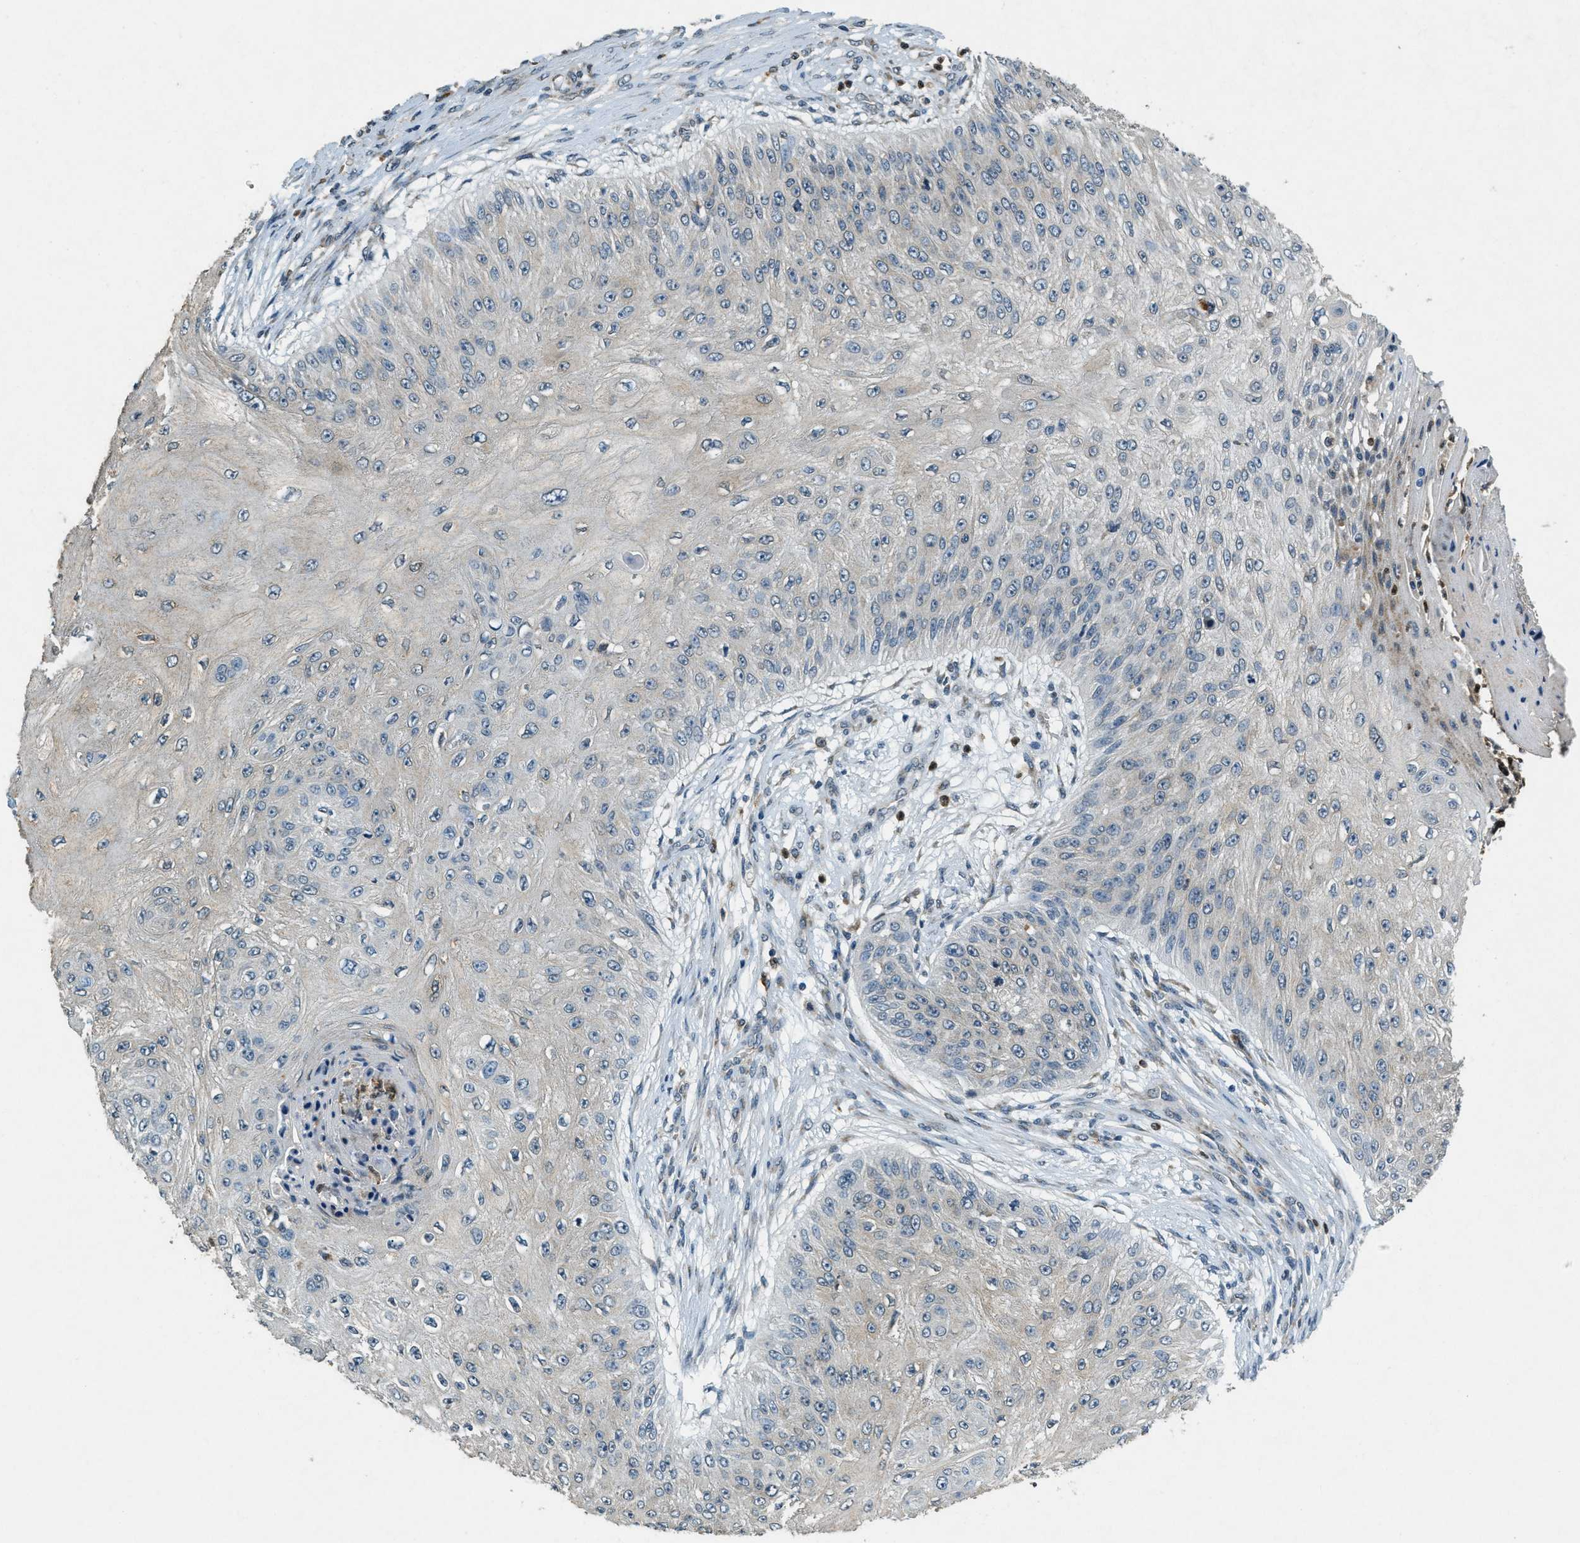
{"staining": {"intensity": "negative", "quantity": "none", "location": "none"}, "tissue": "skin cancer", "cell_type": "Tumor cells", "image_type": "cancer", "snomed": [{"axis": "morphology", "description": "Squamous cell carcinoma, NOS"}, {"axis": "topography", "description": "Skin"}], "caption": "Tumor cells are negative for protein expression in human squamous cell carcinoma (skin).", "gene": "RAB3D", "patient": {"sex": "female", "age": 80}}